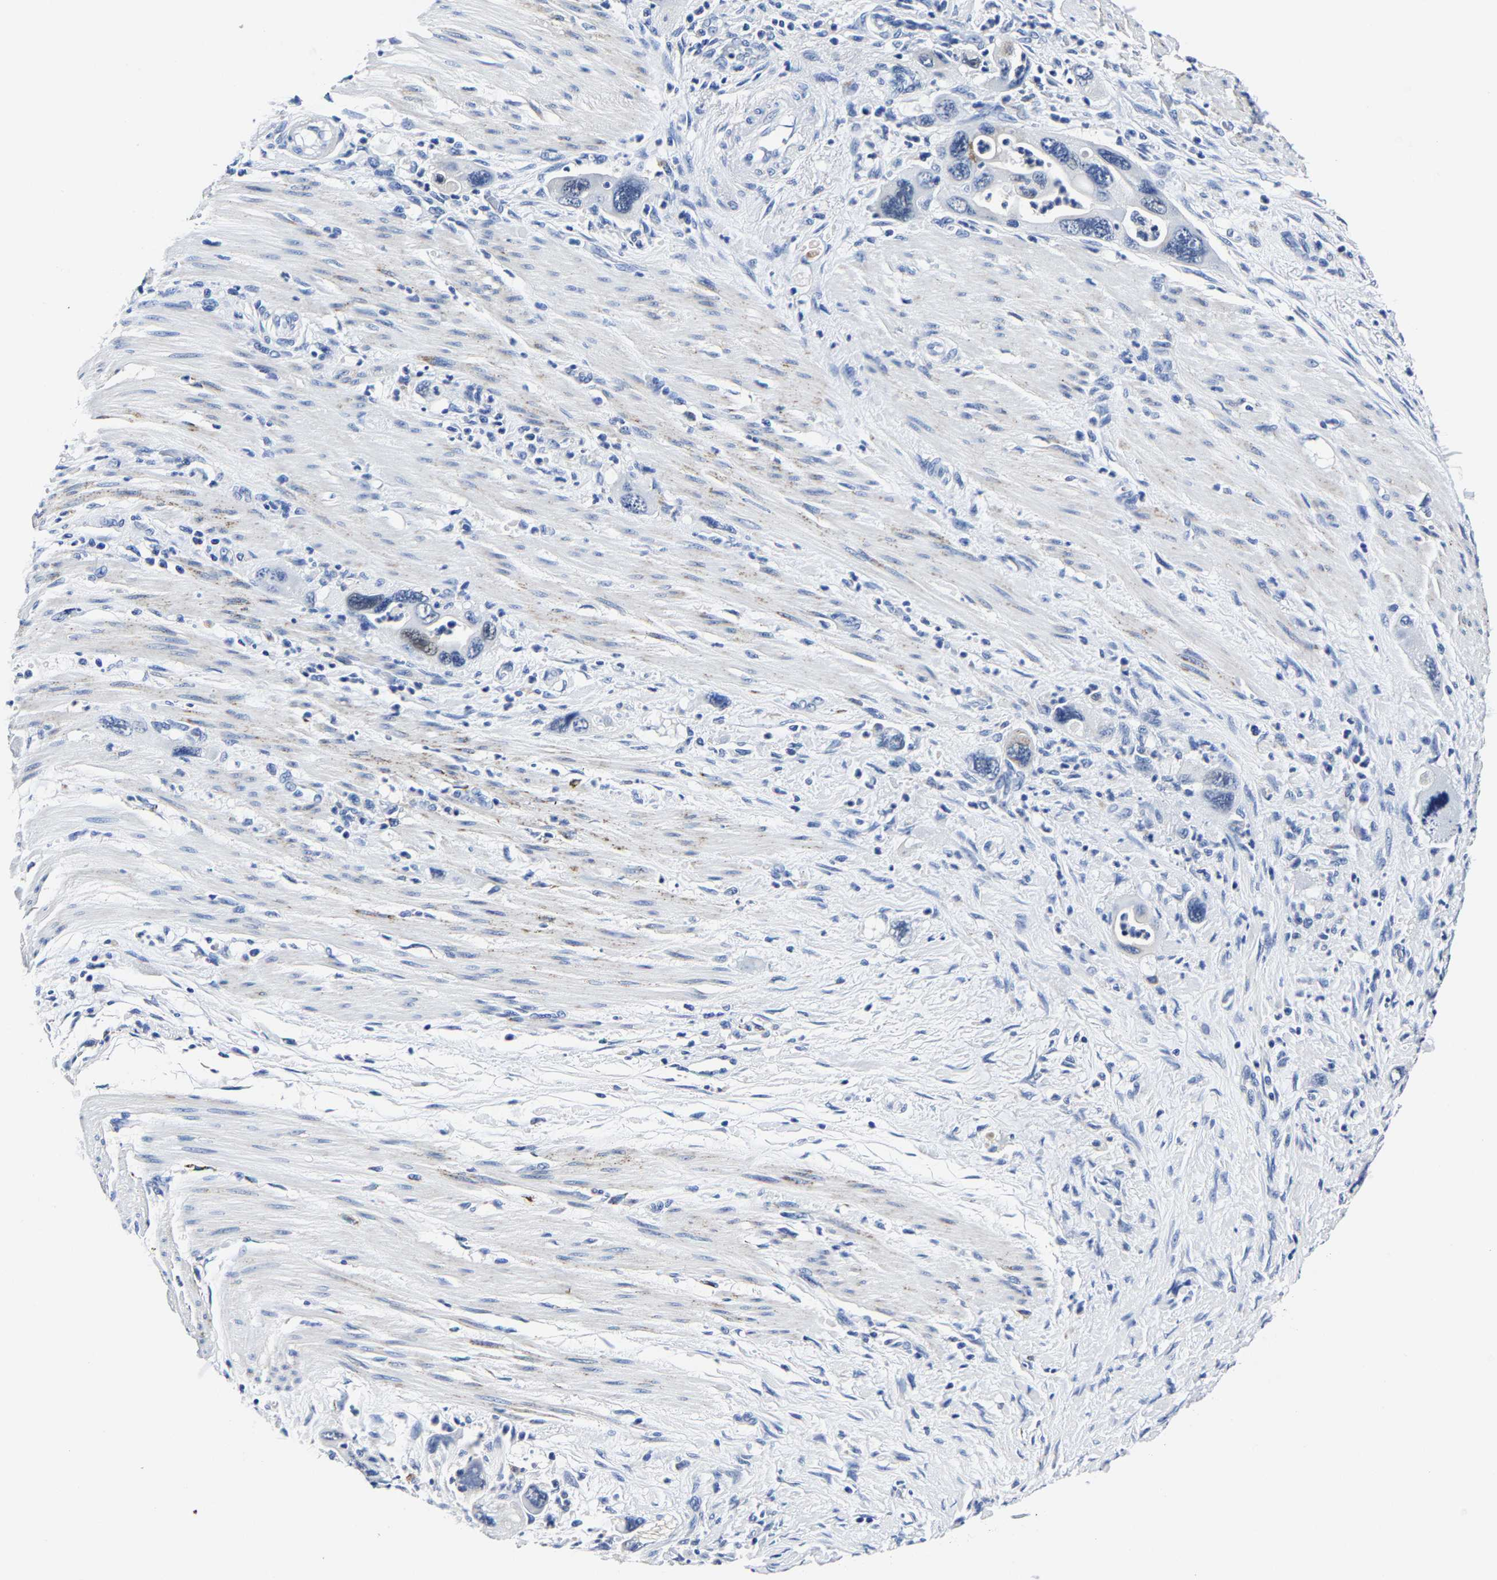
{"staining": {"intensity": "negative", "quantity": "none", "location": "none"}, "tissue": "pancreatic cancer", "cell_type": "Tumor cells", "image_type": "cancer", "snomed": [{"axis": "morphology", "description": "Adenocarcinoma, NOS"}, {"axis": "topography", "description": "Pancreas"}], "caption": "Tumor cells show no significant protein staining in pancreatic cancer (adenocarcinoma).", "gene": "PSPH", "patient": {"sex": "female", "age": 70}}